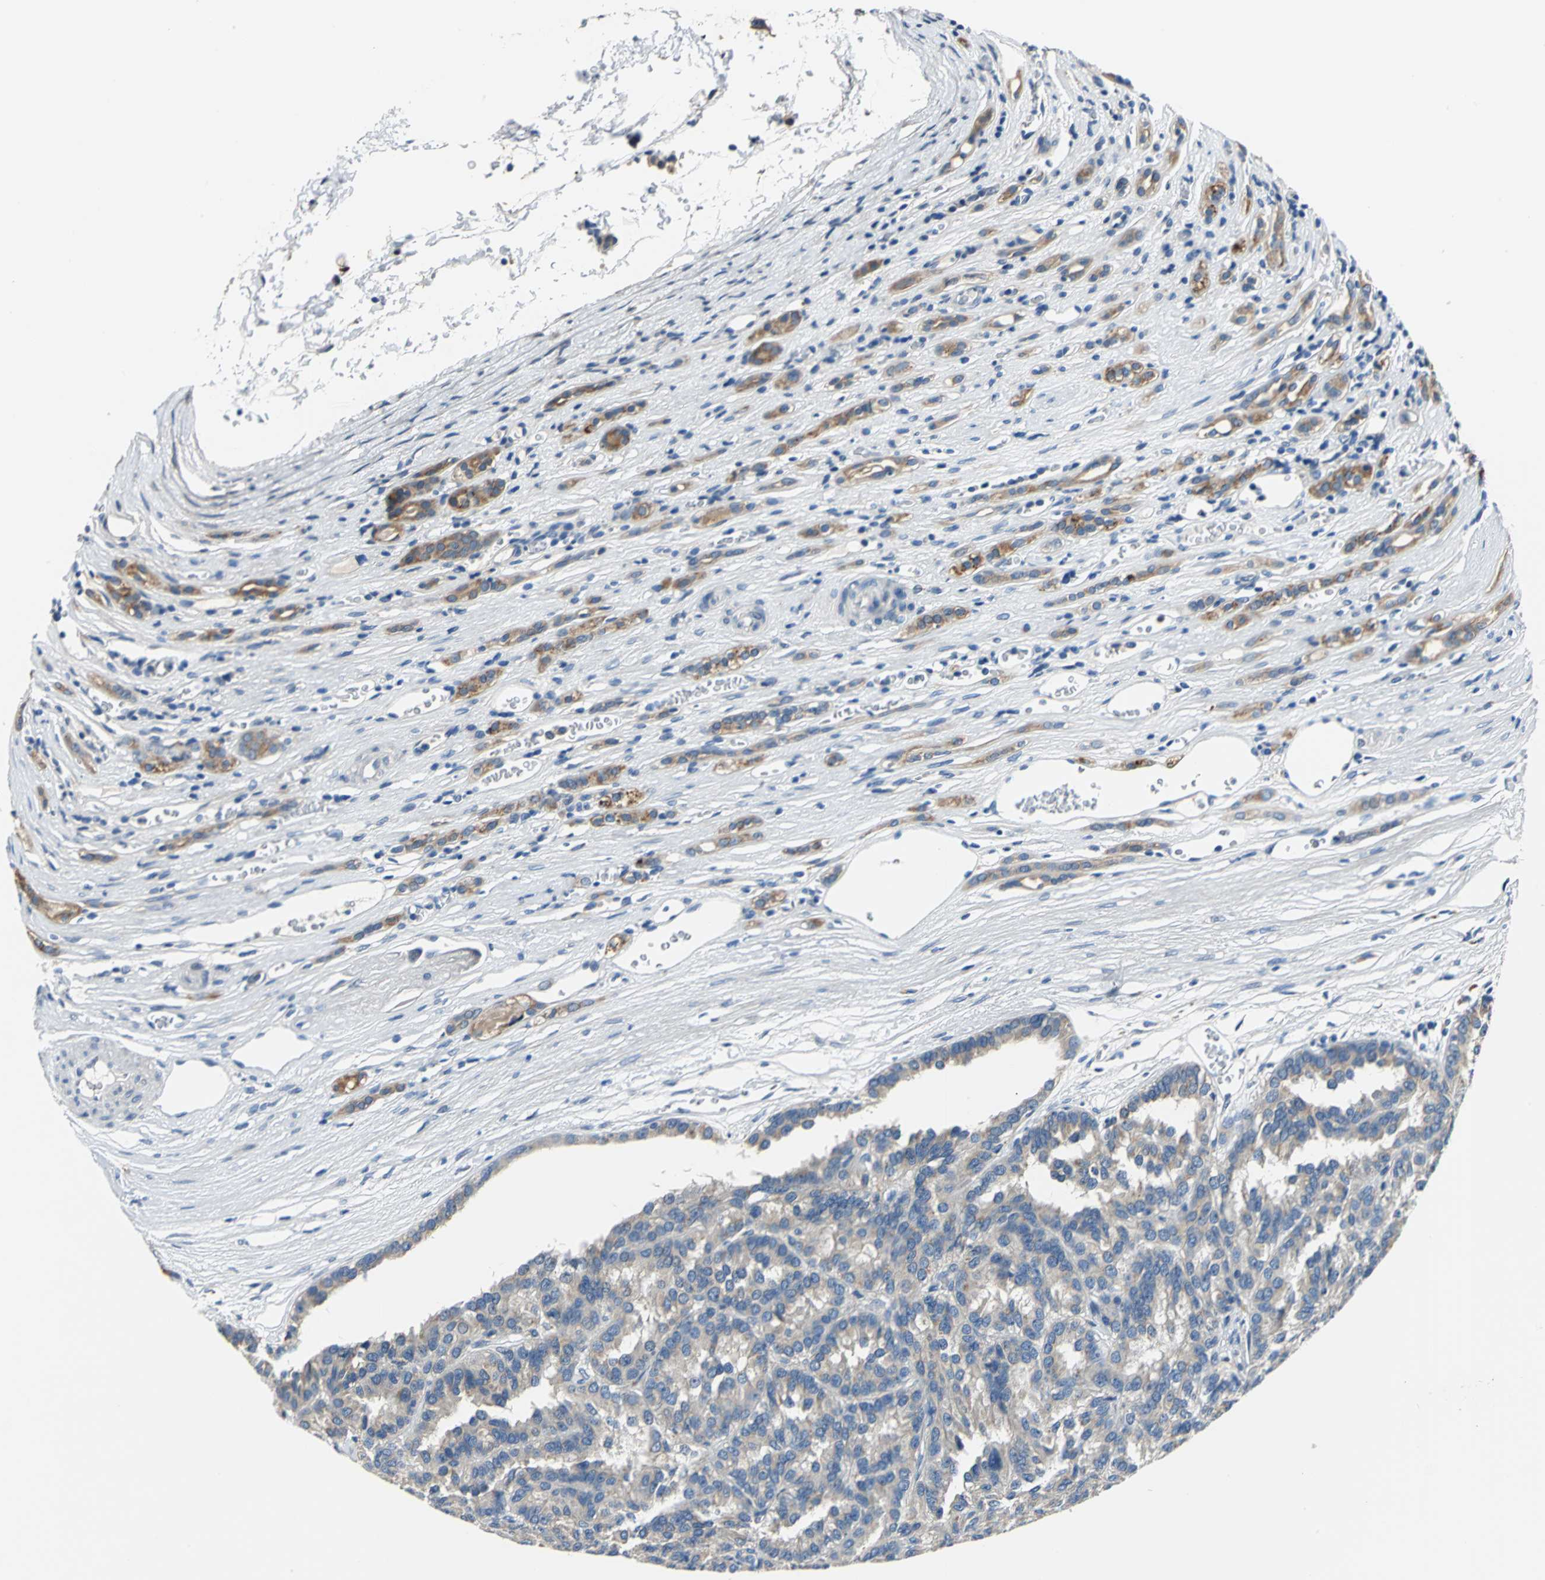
{"staining": {"intensity": "moderate", "quantity": ">75%", "location": "cytoplasmic/membranous"}, "tissue": "renal cancer", "cell_type": "Tumor cells", "image_type": "cancer", "snomed": [{"axis": "morphology", "description": "Adenocarcinoma, NOS"}, {"axis": "topography", "description": "Kidney"}], "caption": "Human renal cancer stained with a protein marker exhibits moderate staining in tumor cells.", "gene": "RASD2", "patient": {"sex": "male", "age": 46}}